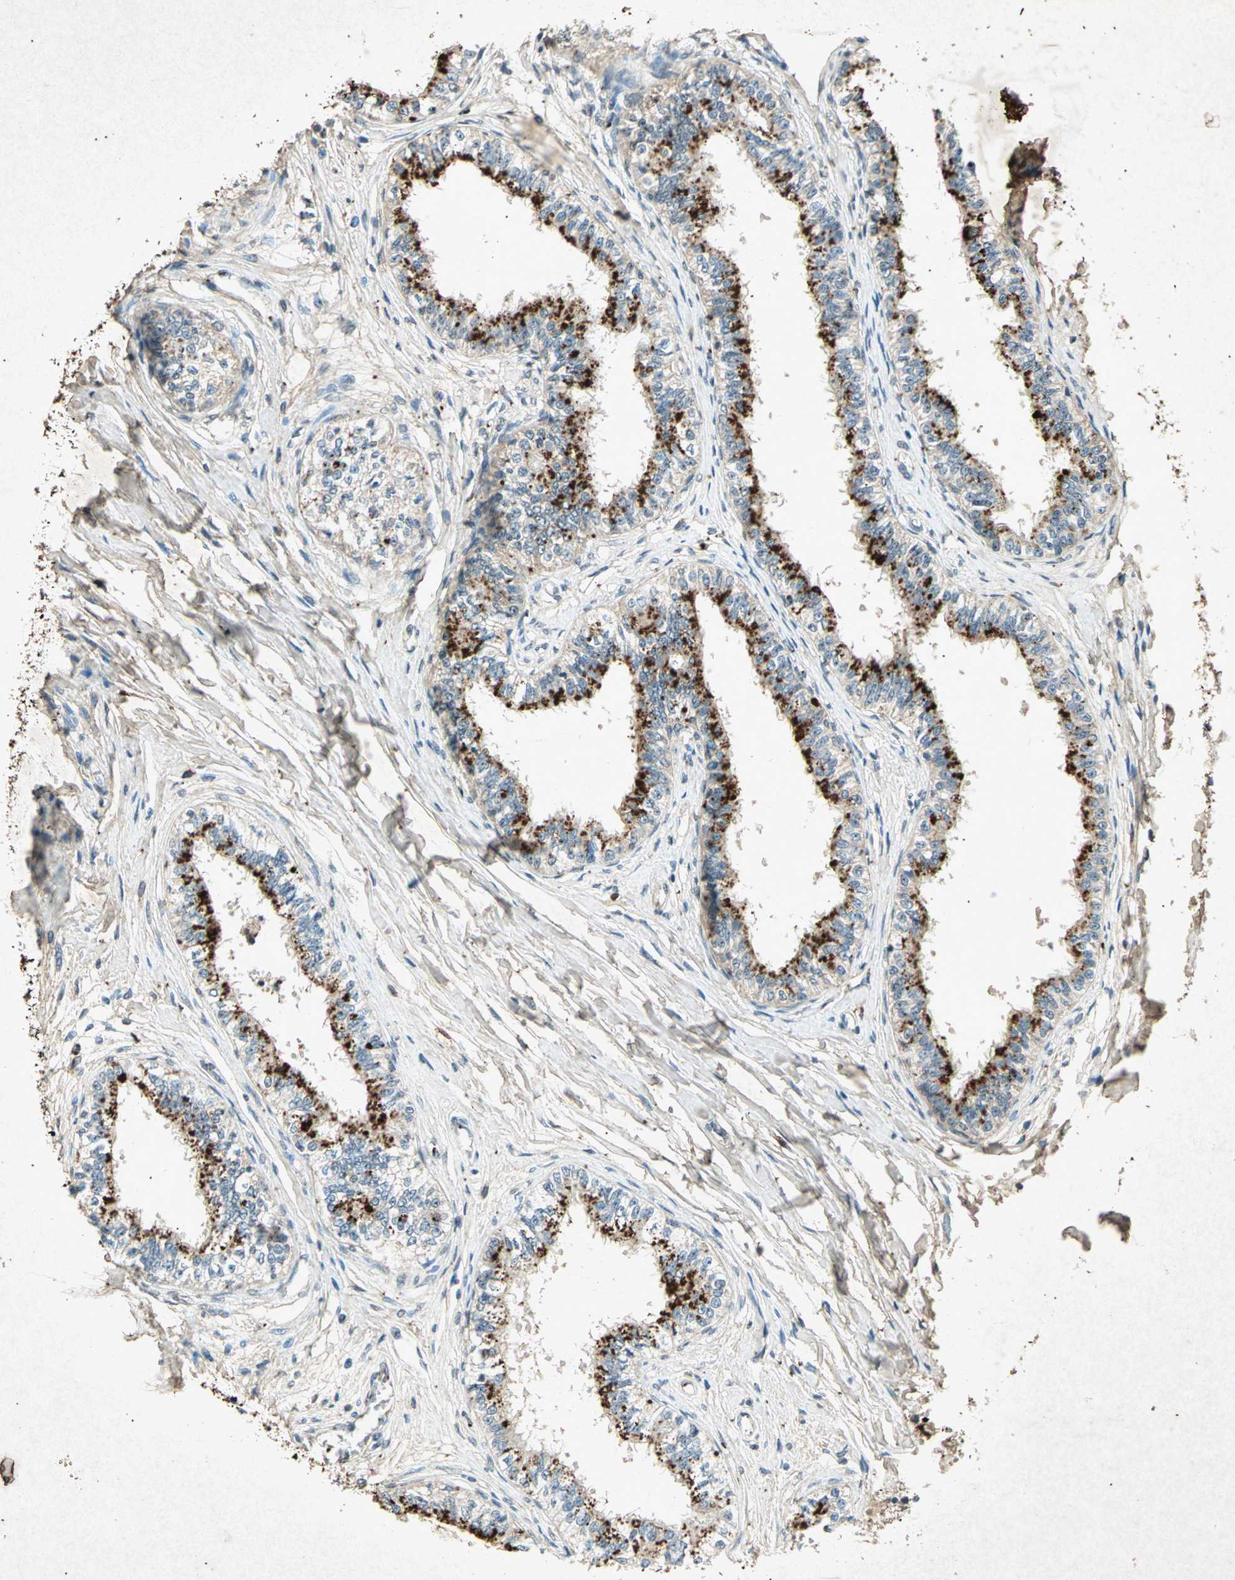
{"staining": {"intensity": "strong", "quantity": "25%-75%", "location": "cytoplasmic/membranous"}, "tissue": "epididymis", "cell_type": "Glandular cells", "image_type": "normal", "snomed": [{"axis": "morphology", "description": "Normal tissue, NOS"}, {"axis": "morphology", "description": "Adenocarcinoma, metastatic, NOS"}, {"axis": "topography", "description": "Testis"}, {"axis": "topography", "description": "Epididymis"}], "caption": "This histopathology image displays normal epididymis stained with IHC to label a protein in brown. The cytoplasmic/membranous of glandular cells show strong positivity for the protein. Nuclei are counter-stained blue.", "gene": "PSEN1", "patient": {"sex": "male", "age": 26}}